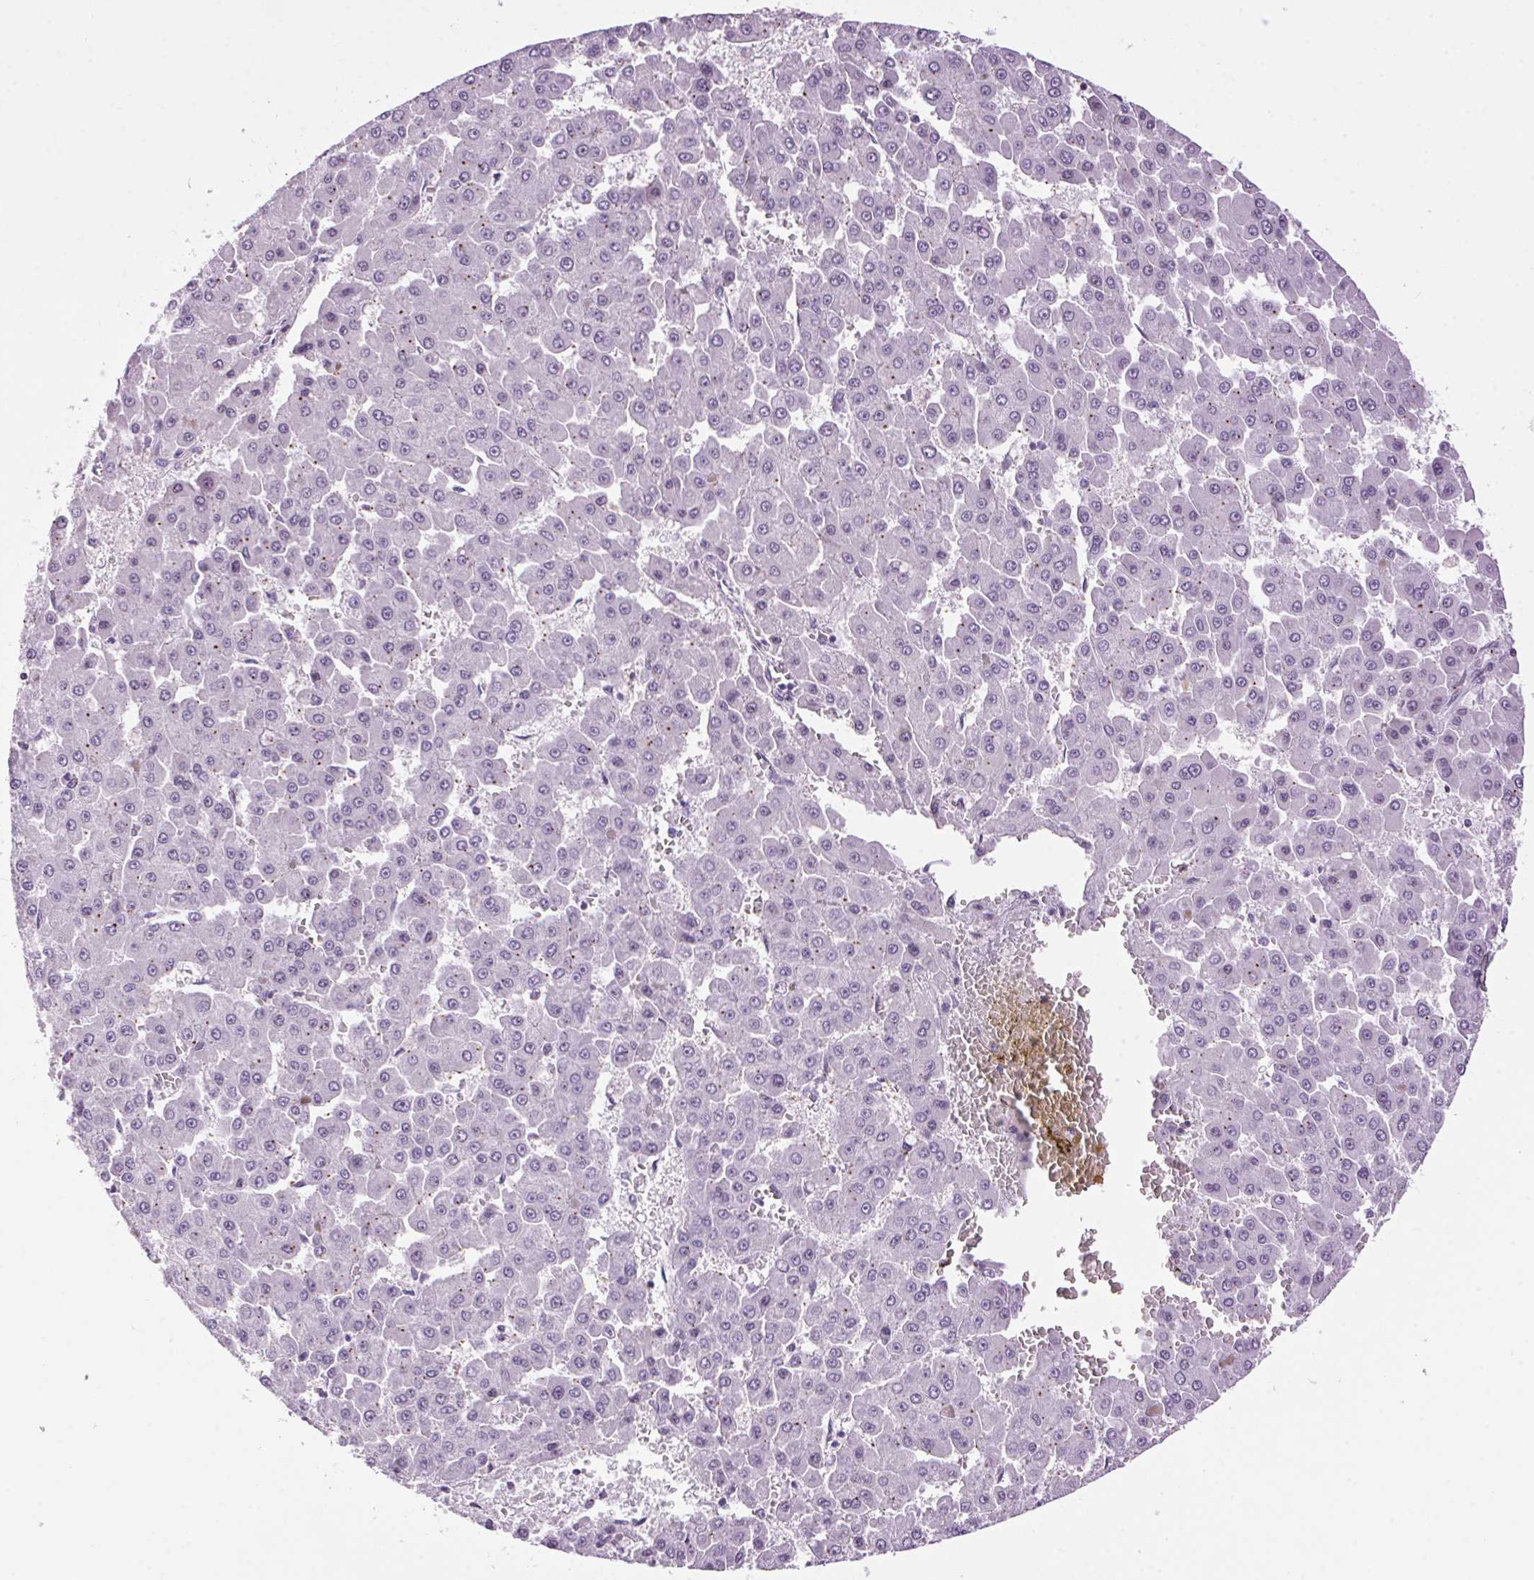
{"staining": {"intensity": "negative", "quantity": "none", "location": "none"}, "tissue": "liver cancer", "cell_type": "Tumor cells", "image_type": "cancer", "snomed": [{"axis": "morphology", "description": "Carcinoma, Hepatocellular, NOS"}, {"axis": "topography", "description": "Liver"}], "caption": "A high-resolution image shows immunohistochemistry (IHC) staining of liver cancer (hepatocellular carcinoma), which demonstrates no significant expression in tumor cells.", "gene": "TMEM88B", "patient": {"sex": "male", "age": 78}}